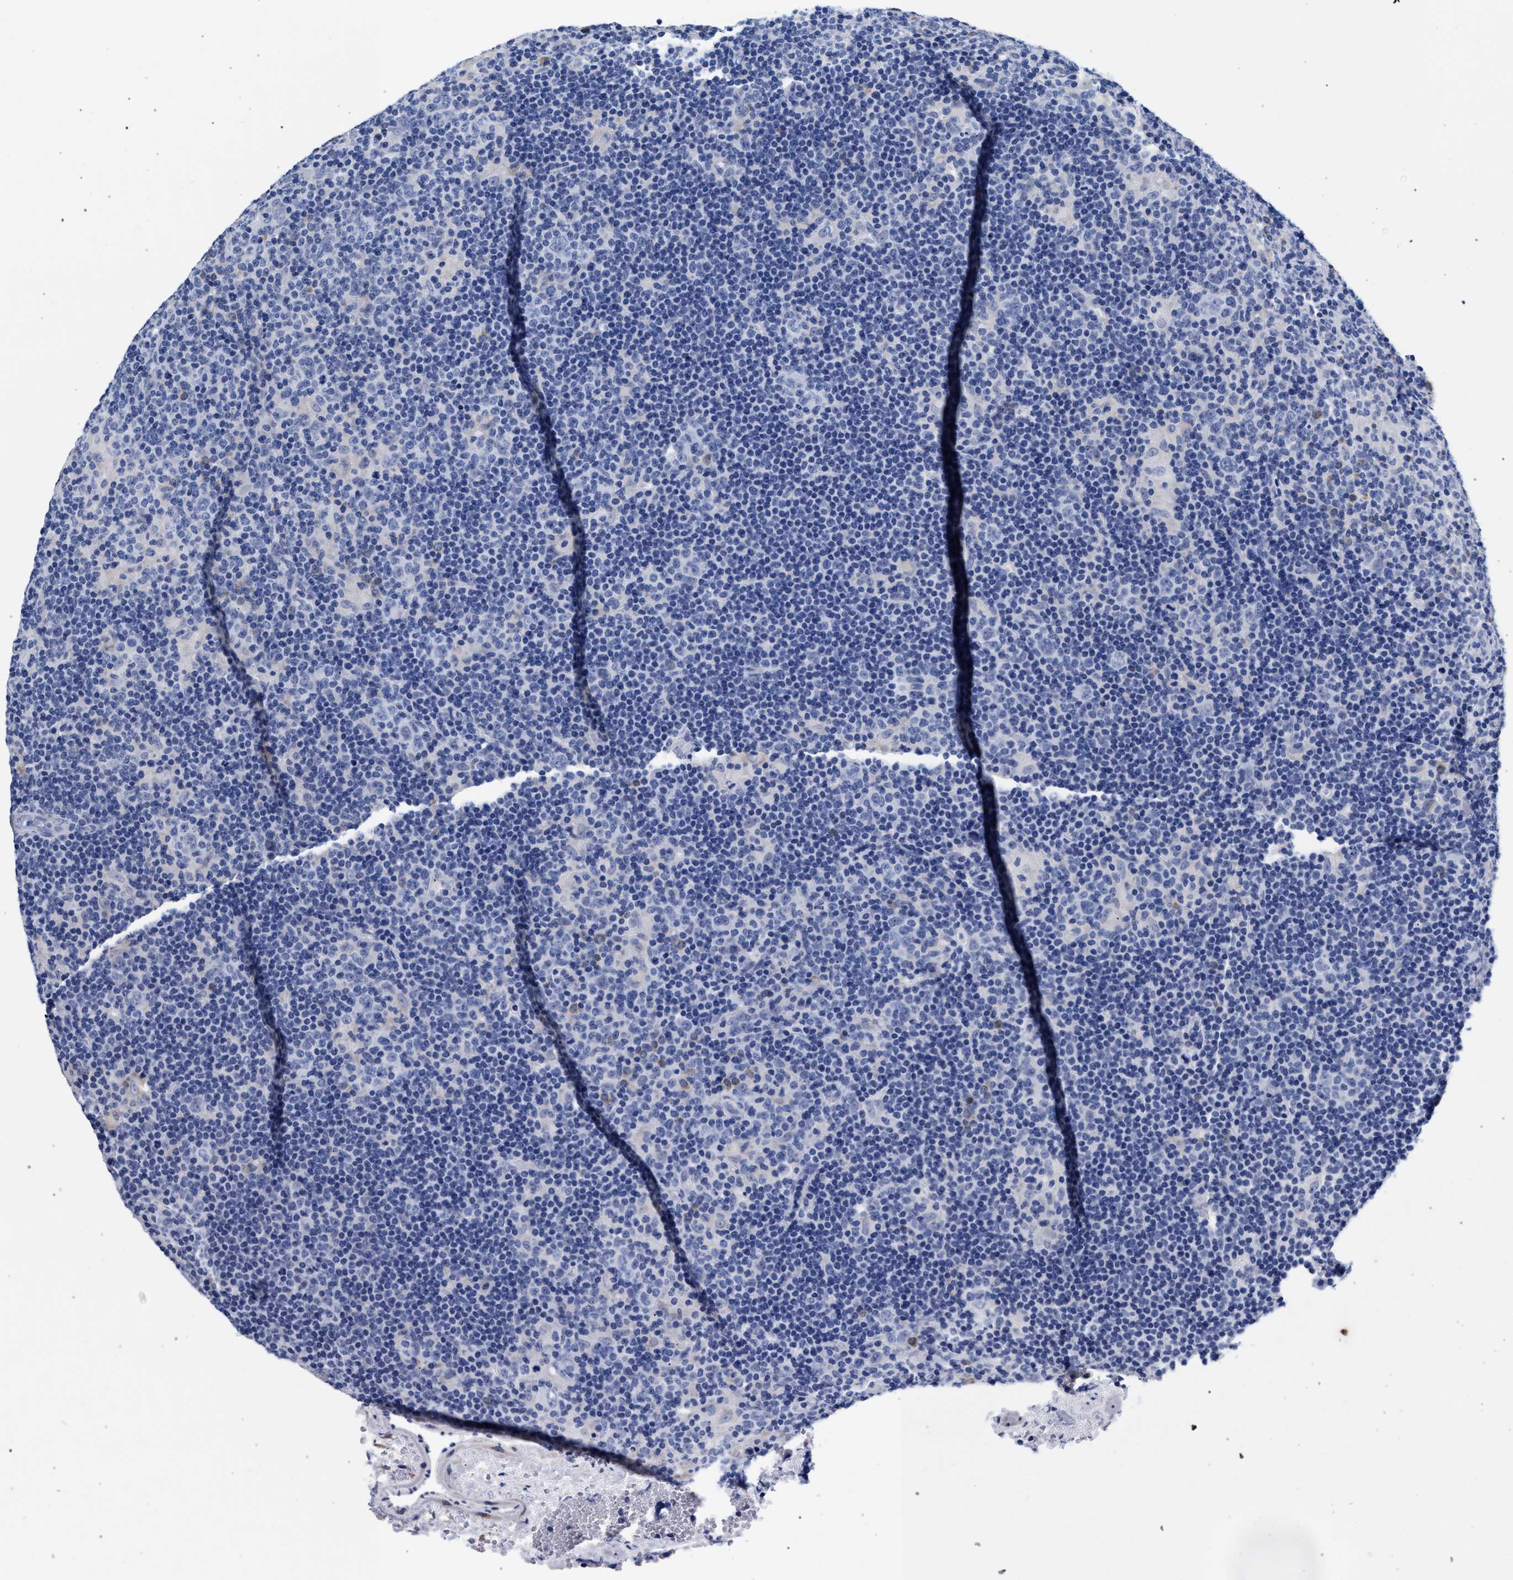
{"staining": {"intensity": "negative", "quantity": "none", "location": "none"}, "tissue": "lymphoma", "cell_type": "Tumor cells", "image_type": "cancer", "snomed": [{"axis": "morphology", "description": "Hodgkin's disease, NOS"}, {"axis": "topography", "description": "Lymph node"}], "caption": "Immunohistochemistry image of human Hodgkin's disease stained for a protein (brown), which reveals no staining in tumor cells.", "gene": "AKAP4", "patient": {"sex": "female", "age": 57}}